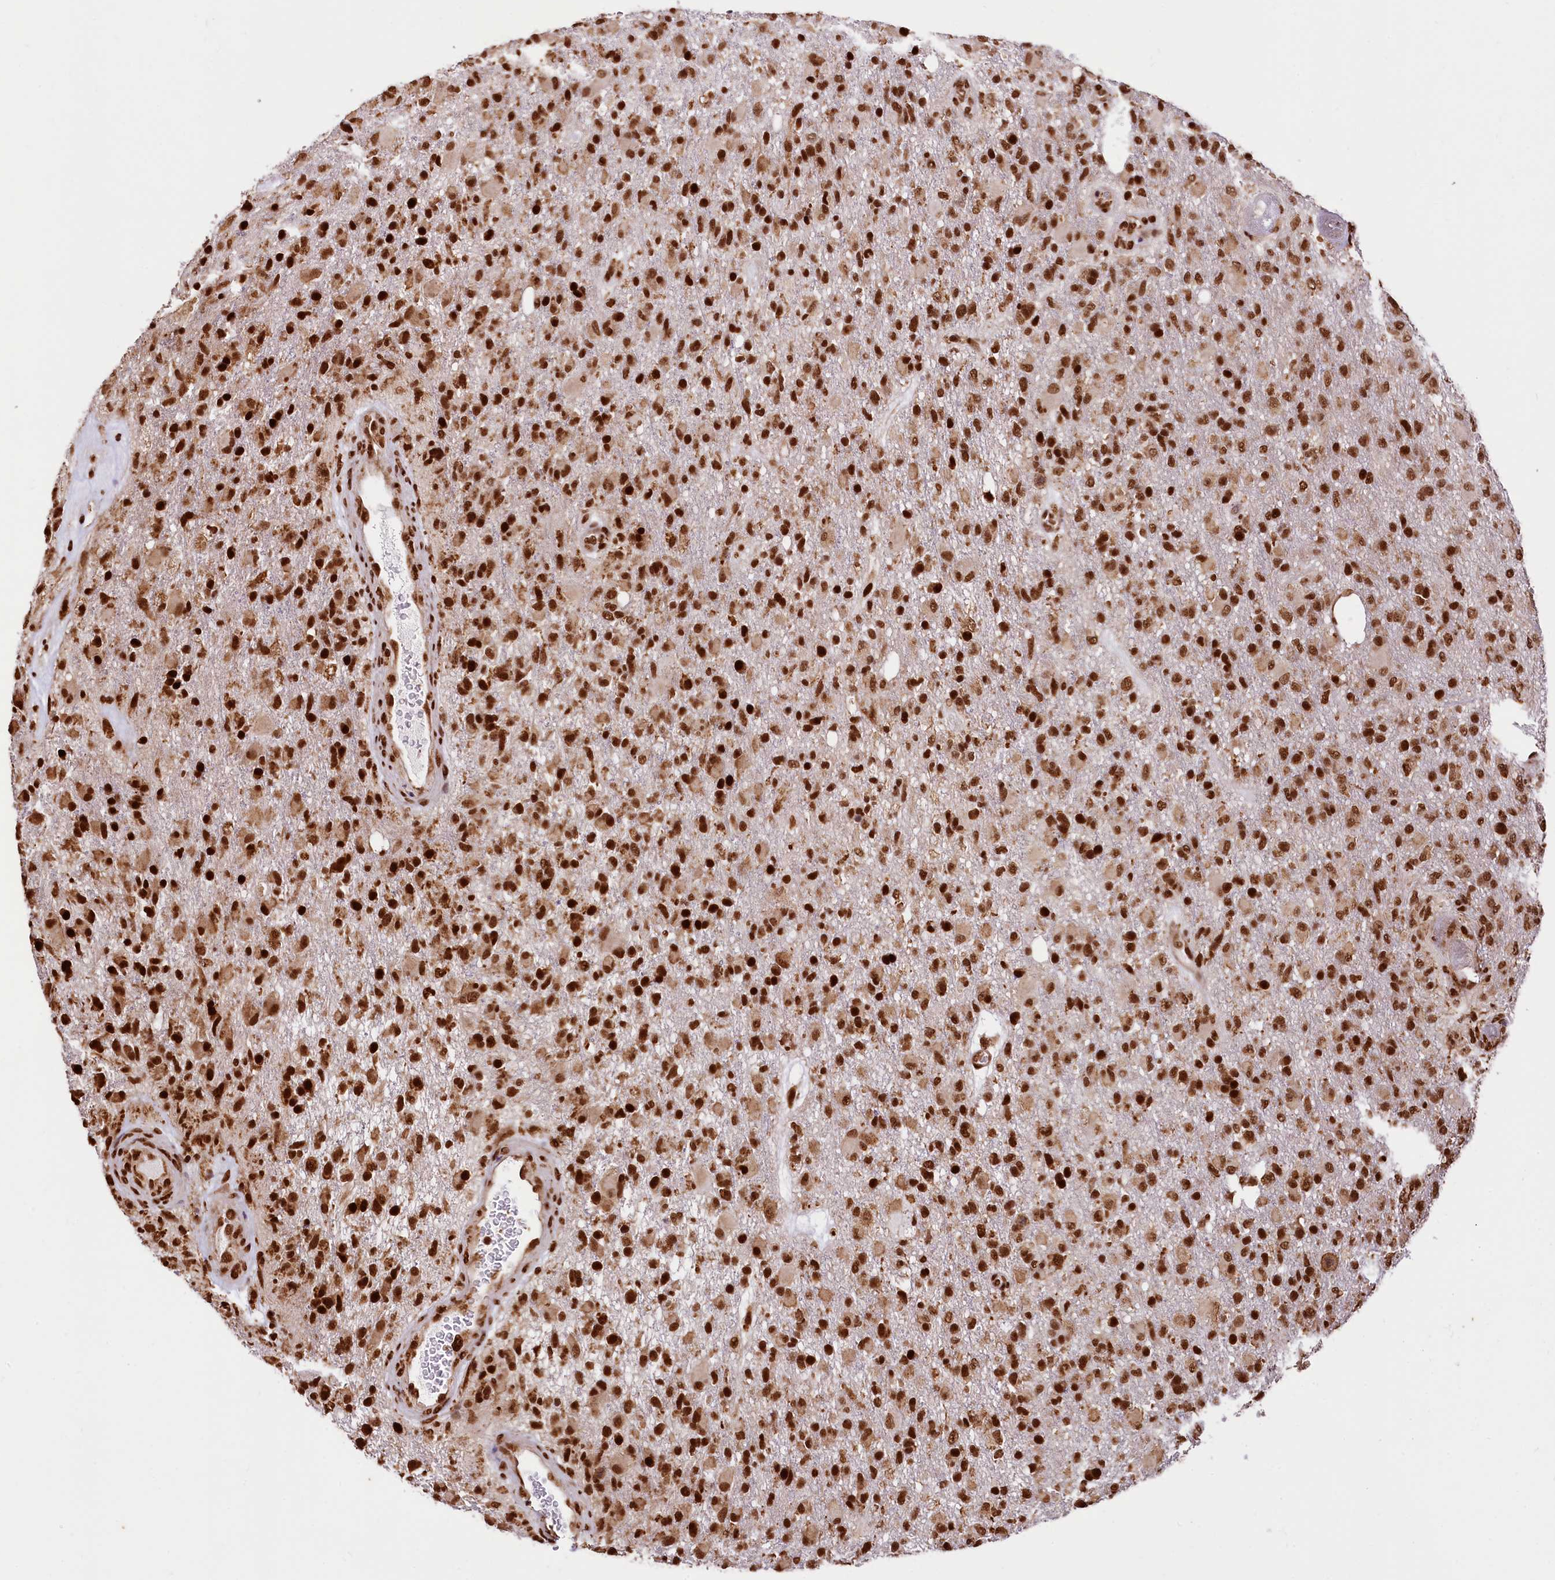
{"staining": {"intensity": "strong", "quantity": ">75%", "location": "nuclear"}, "tissue": "glioma", "cell_type": "Tumor cells", "image_type": "cancer", "snomed": [{"axis": "morphology", "description": "Glioma, malignant, High grade"}, {"axis": "topography", "description": "Brain"}], "caption": "Human glioma stained with a brown dye demonstrates strong nuclear positive staining in about >75% of tumor cells.", "gene": "PDS5B", "patient": {"sex": "female", "age": 74}}